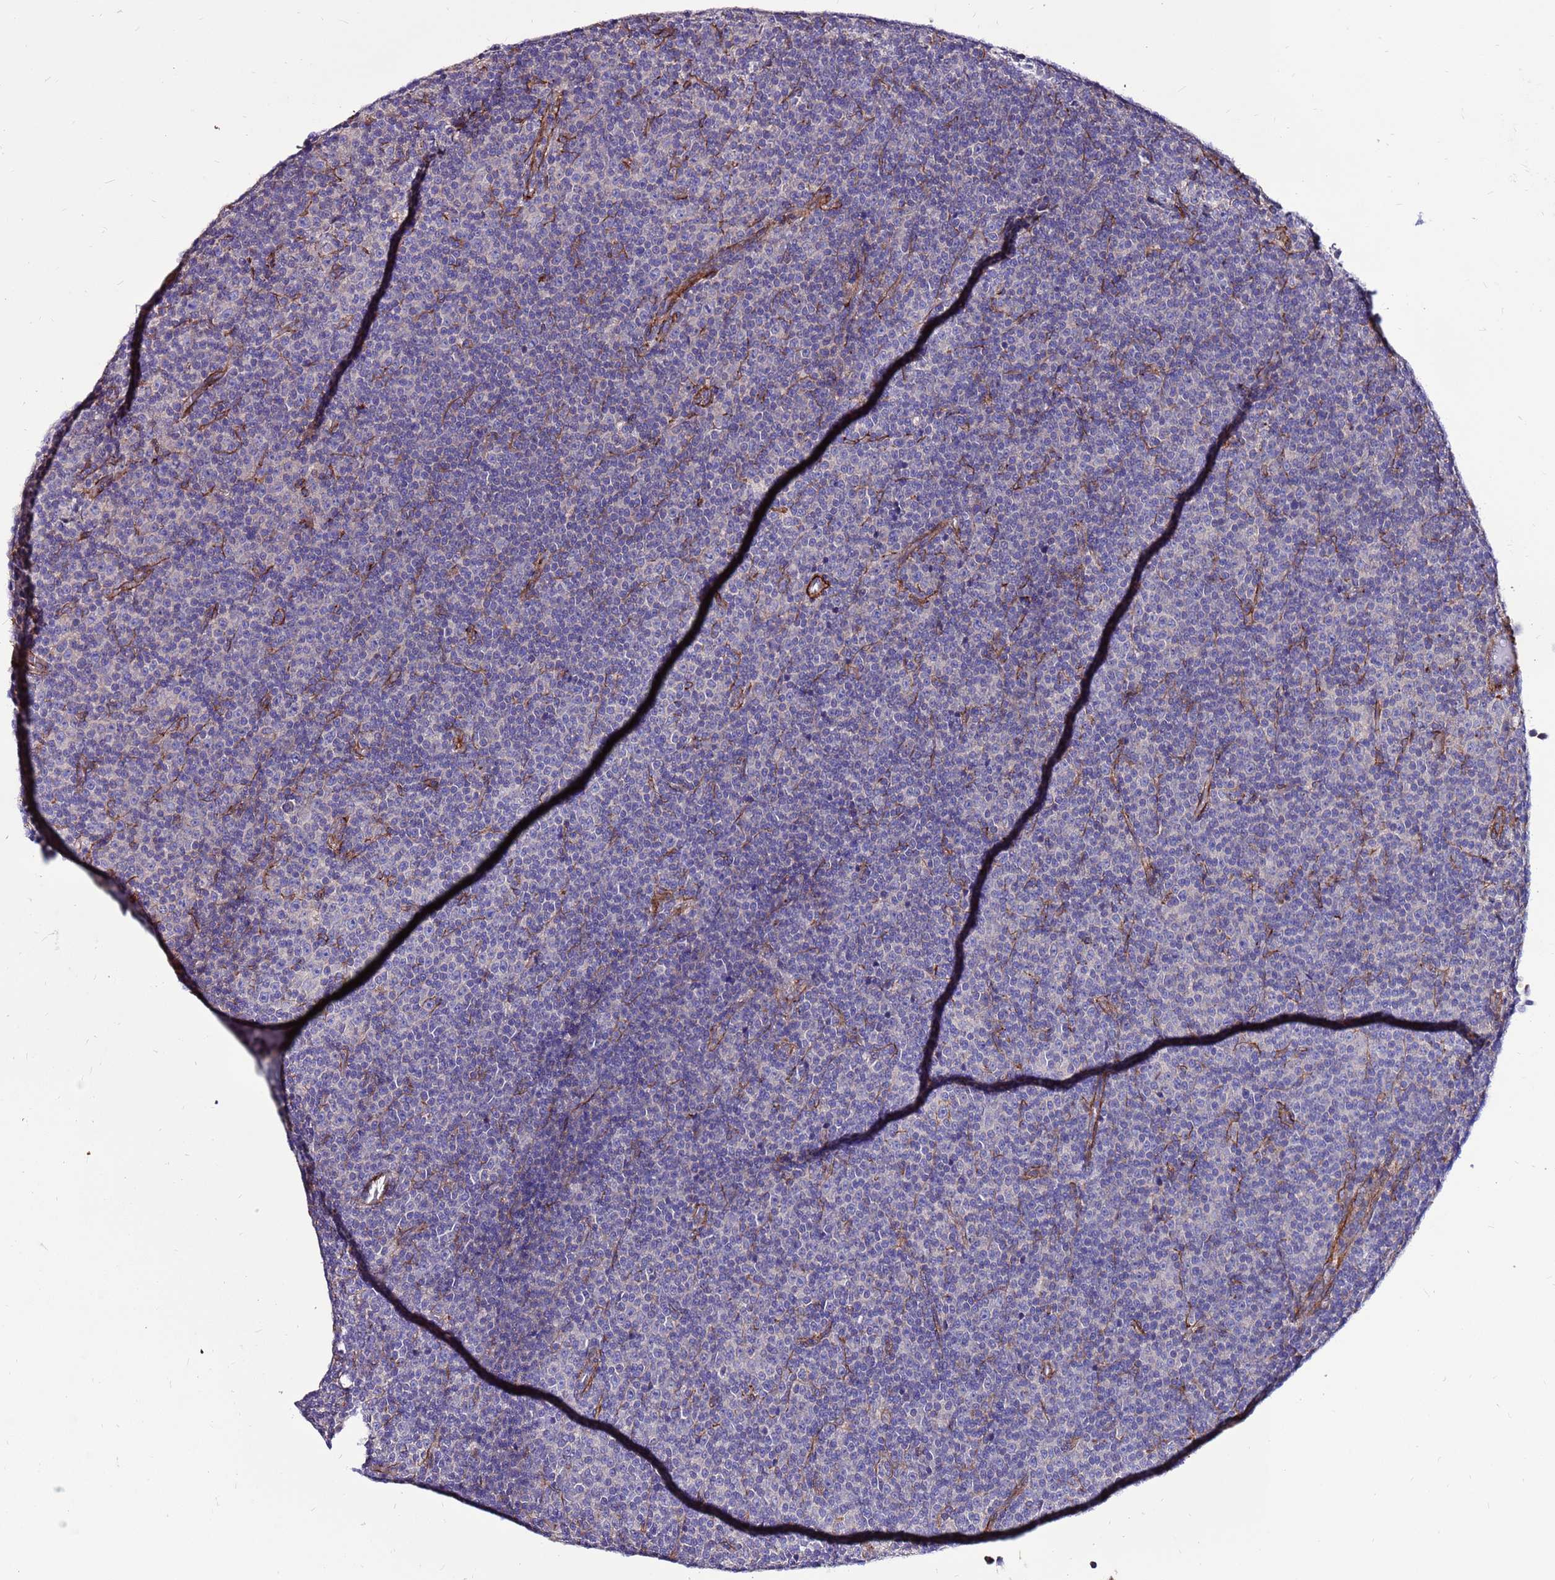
{"staining": {"intensity": "negative", "quantity": "none", "location": "none"}, "tissue": "lymphoma", "cell_type": "Tumor cells", "image_type": "cancer", "snomed": [{"axis": "morphology", "description": "Malignant lymphoma, non-Hodgkin's type, Low grade"}, {"axis": "topography", "description": "Lymph node"}], "caption": "Immunohistochemistry micrograph of lymphoma stained for a protein (brown), which demonstrates no staining in tumor cells. (DAB IHC with hematoxylin counter stain).", "gene": "EI24", "patient": {"sex": "female", "age": 67}}